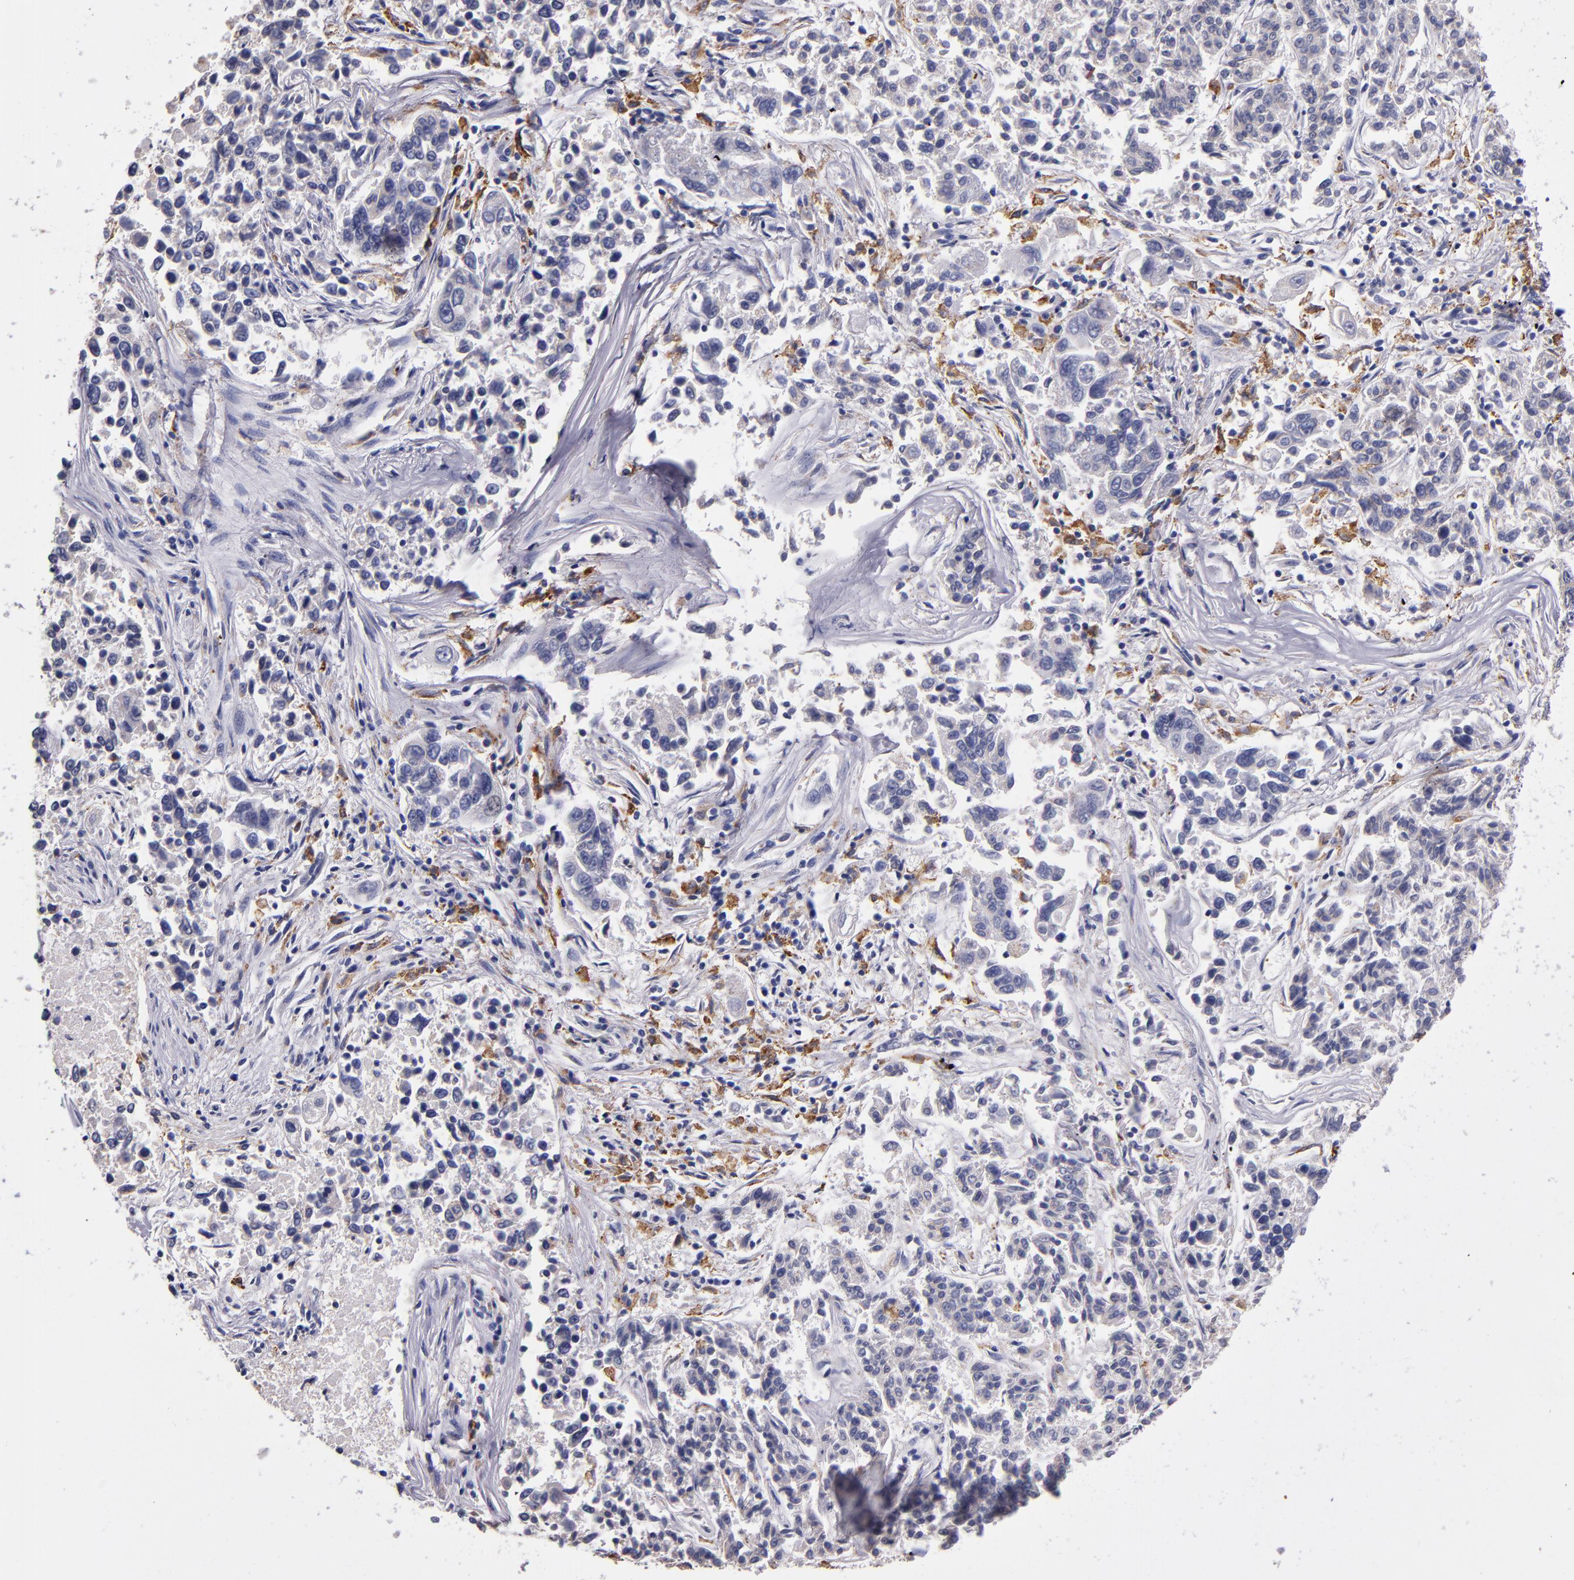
{"staining": {"intensity": "negative", "quantity": "none", "location": "none"}, "tissue": "lung cancer", "cell_type": "Tumor cells", "image_type": "cancer", "snomed": [{"axis": "morphology", "description": "Adenocarcinoma, NOS"}, {"axis": "topography", "description": "Lung"}], "caption": "Immunohistochemistry (IHC) image of neoplastic tissue: lung adenocarcinoma stained with DAB (3,3'-diaminobenzidine) demonstrates no significant protein expression in tumor cells.", "gene": "SELP", "patient": {"sex": "male", "age": 84}}